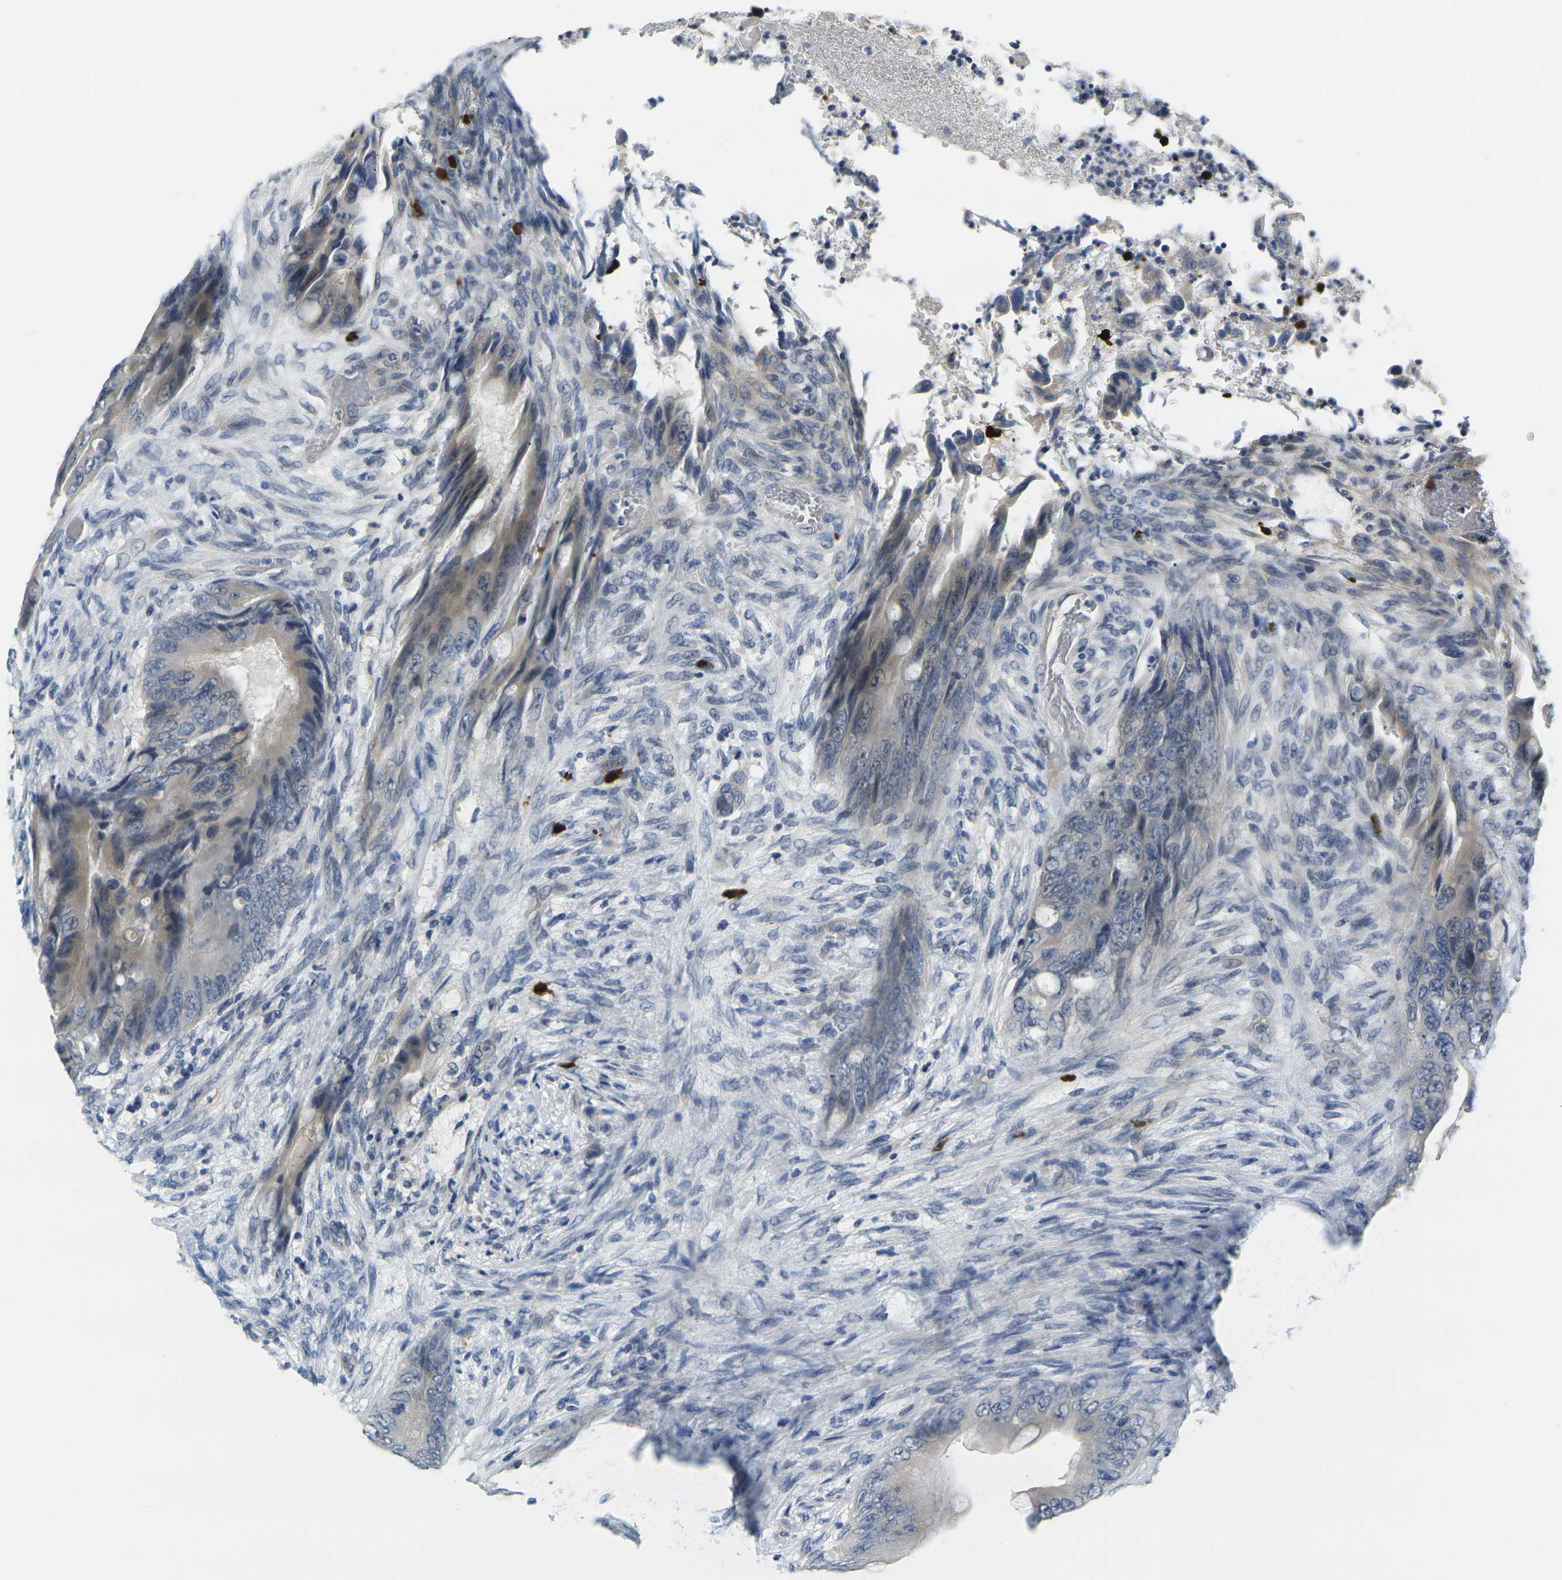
{"staining": {"intensity": "negative", "quantity": "none", "location": "none"}, "tissue": "colorectal cancer", "cell_type": "Tumor cells", "image_type": "cancer", "snomed": [{"axis": "morphology", "description": "Adenocarcinoma, NOS"}, {"axis": "topography", "description": "Rectum"}], "caption": "Tumor cells are negative for brown protein staining in colorectal adenocarcinoma.", "gene": "GPR15", "patient": {"sex": "female", "age": 77}}